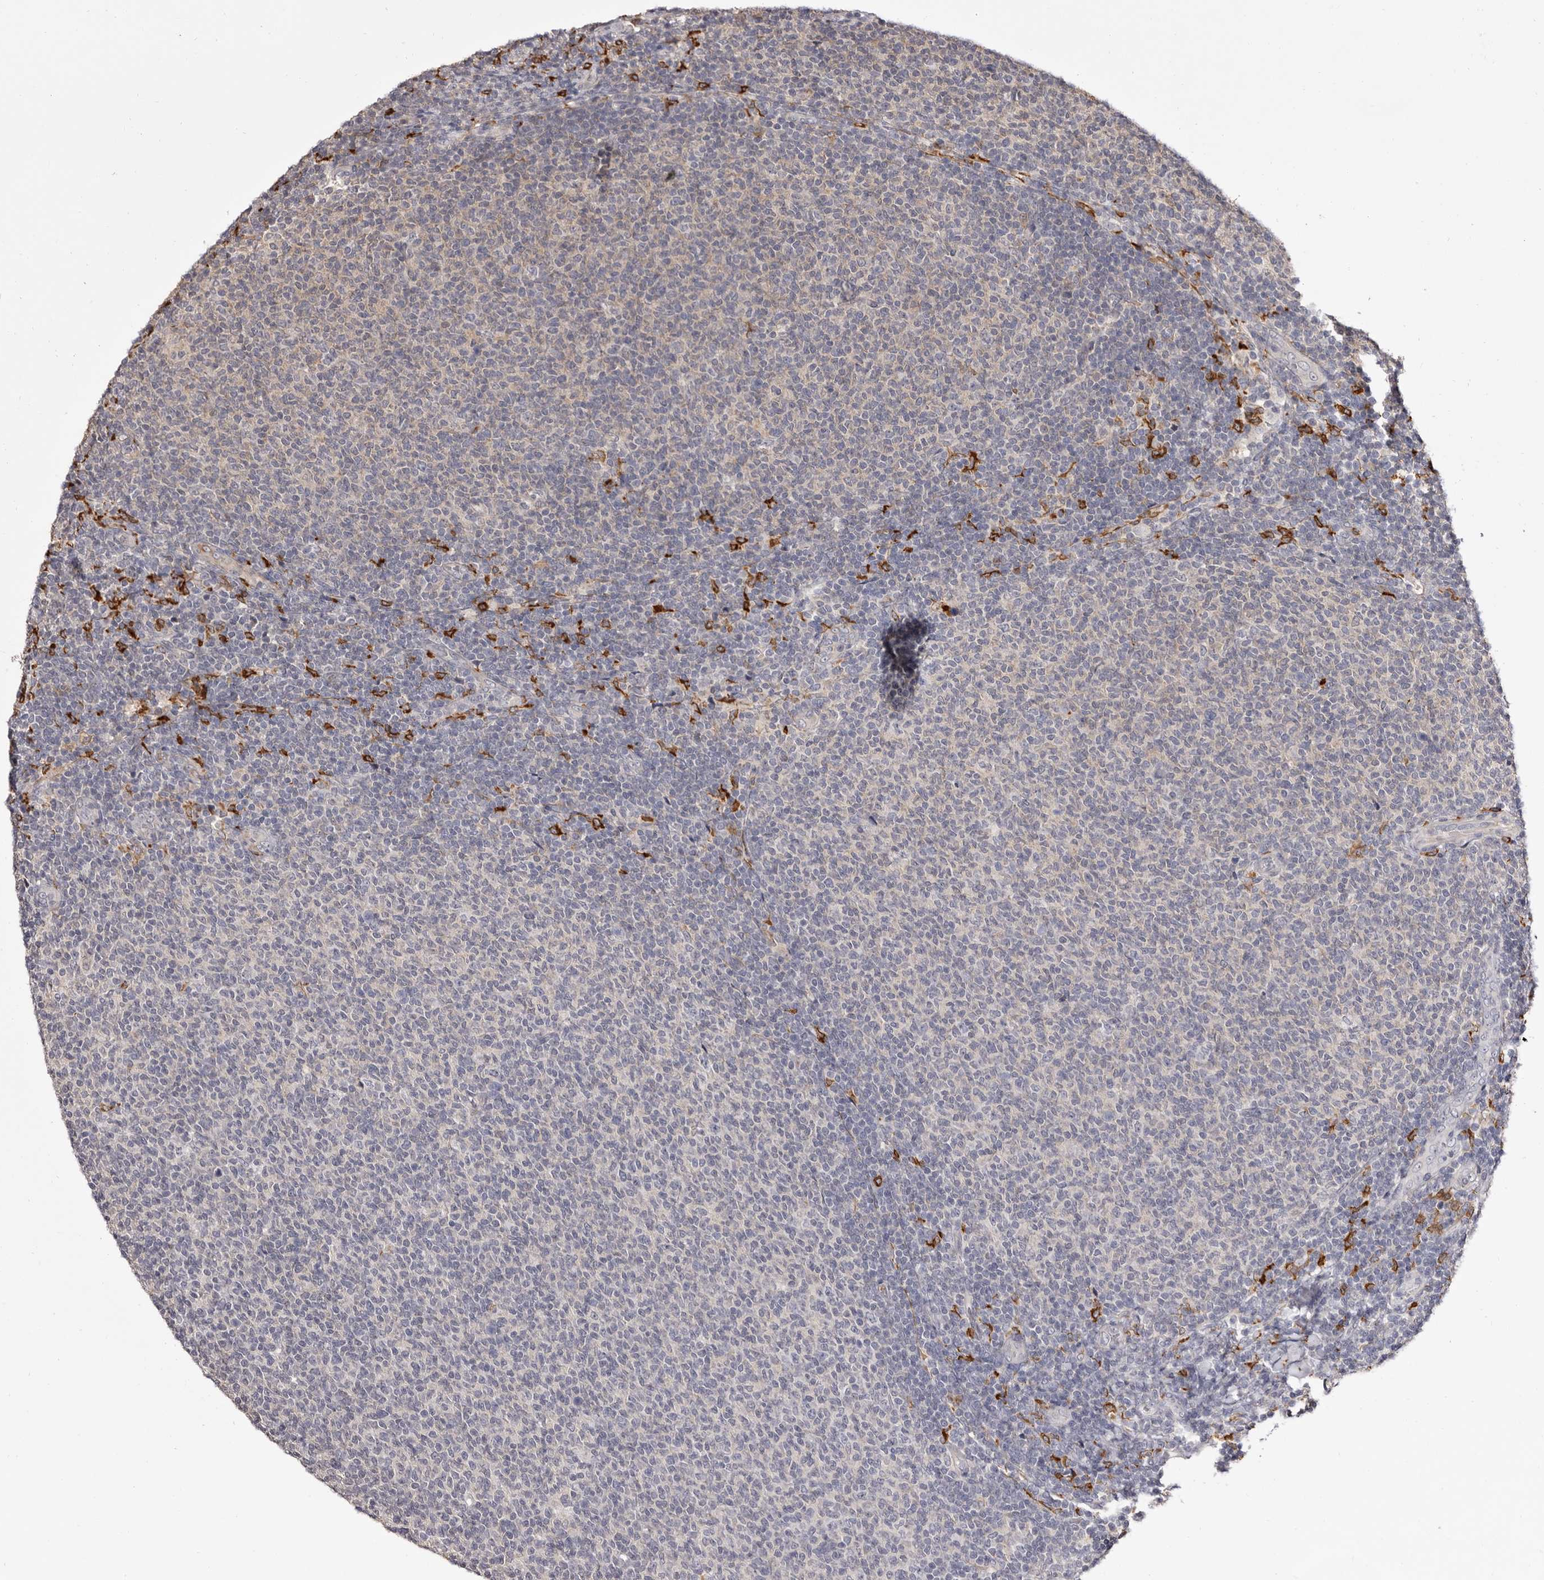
{"staining": {"intensity": "negative", "quantity": "none", "location": "none"}, "tissue": "lymphoma", "cell_type": "Tumor cells", "image_type": "cancer", "snomed": [{"axis": "morphology", "description": "Malignant lymphoma, non-Hodgkin's type, Low grade"}, {"axis": "topography", "description": "Lymph node"}], "caption": "Image shows no significant protein positivity in tumor cells of lymphoma.", "gene": "TNNI1", "patient": {"sex": "male", "age": 66}}